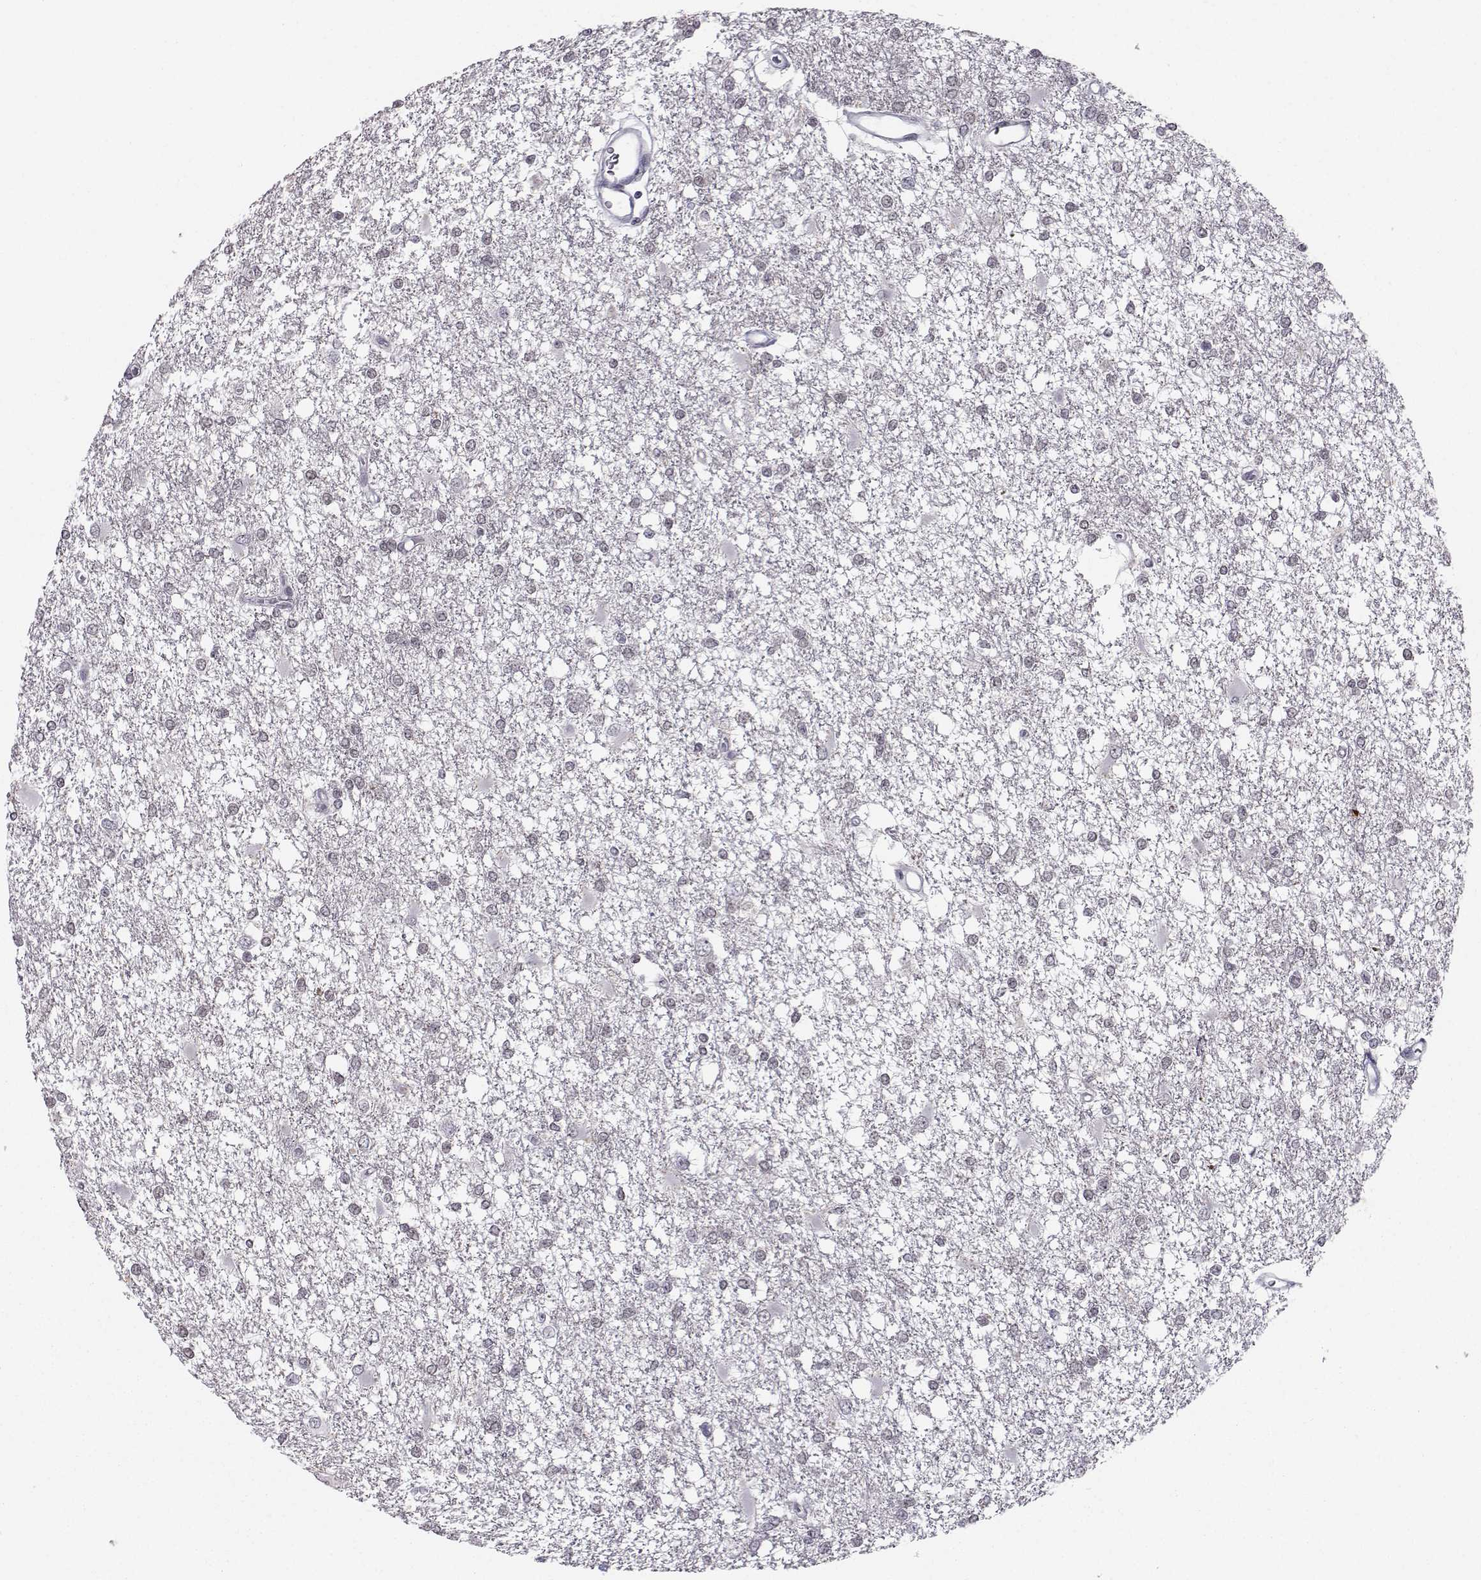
{"staining": {"intensity": "negative", "quantity": "none", "location": "none"}, "tissue": "glioma", "cell_type": "Tumor cells", "image_type": "cancer", "snomed": [{"axis": "morphology", "description": "Glioma, malignant, High grade"}, {"axis": "topography", "description": "Cerebral cortex"}], "caption": "Tumor cells show no significant staining in glioma.", "gene": "MARCHF4", "patient": {"sex": "male", "age": 79}}